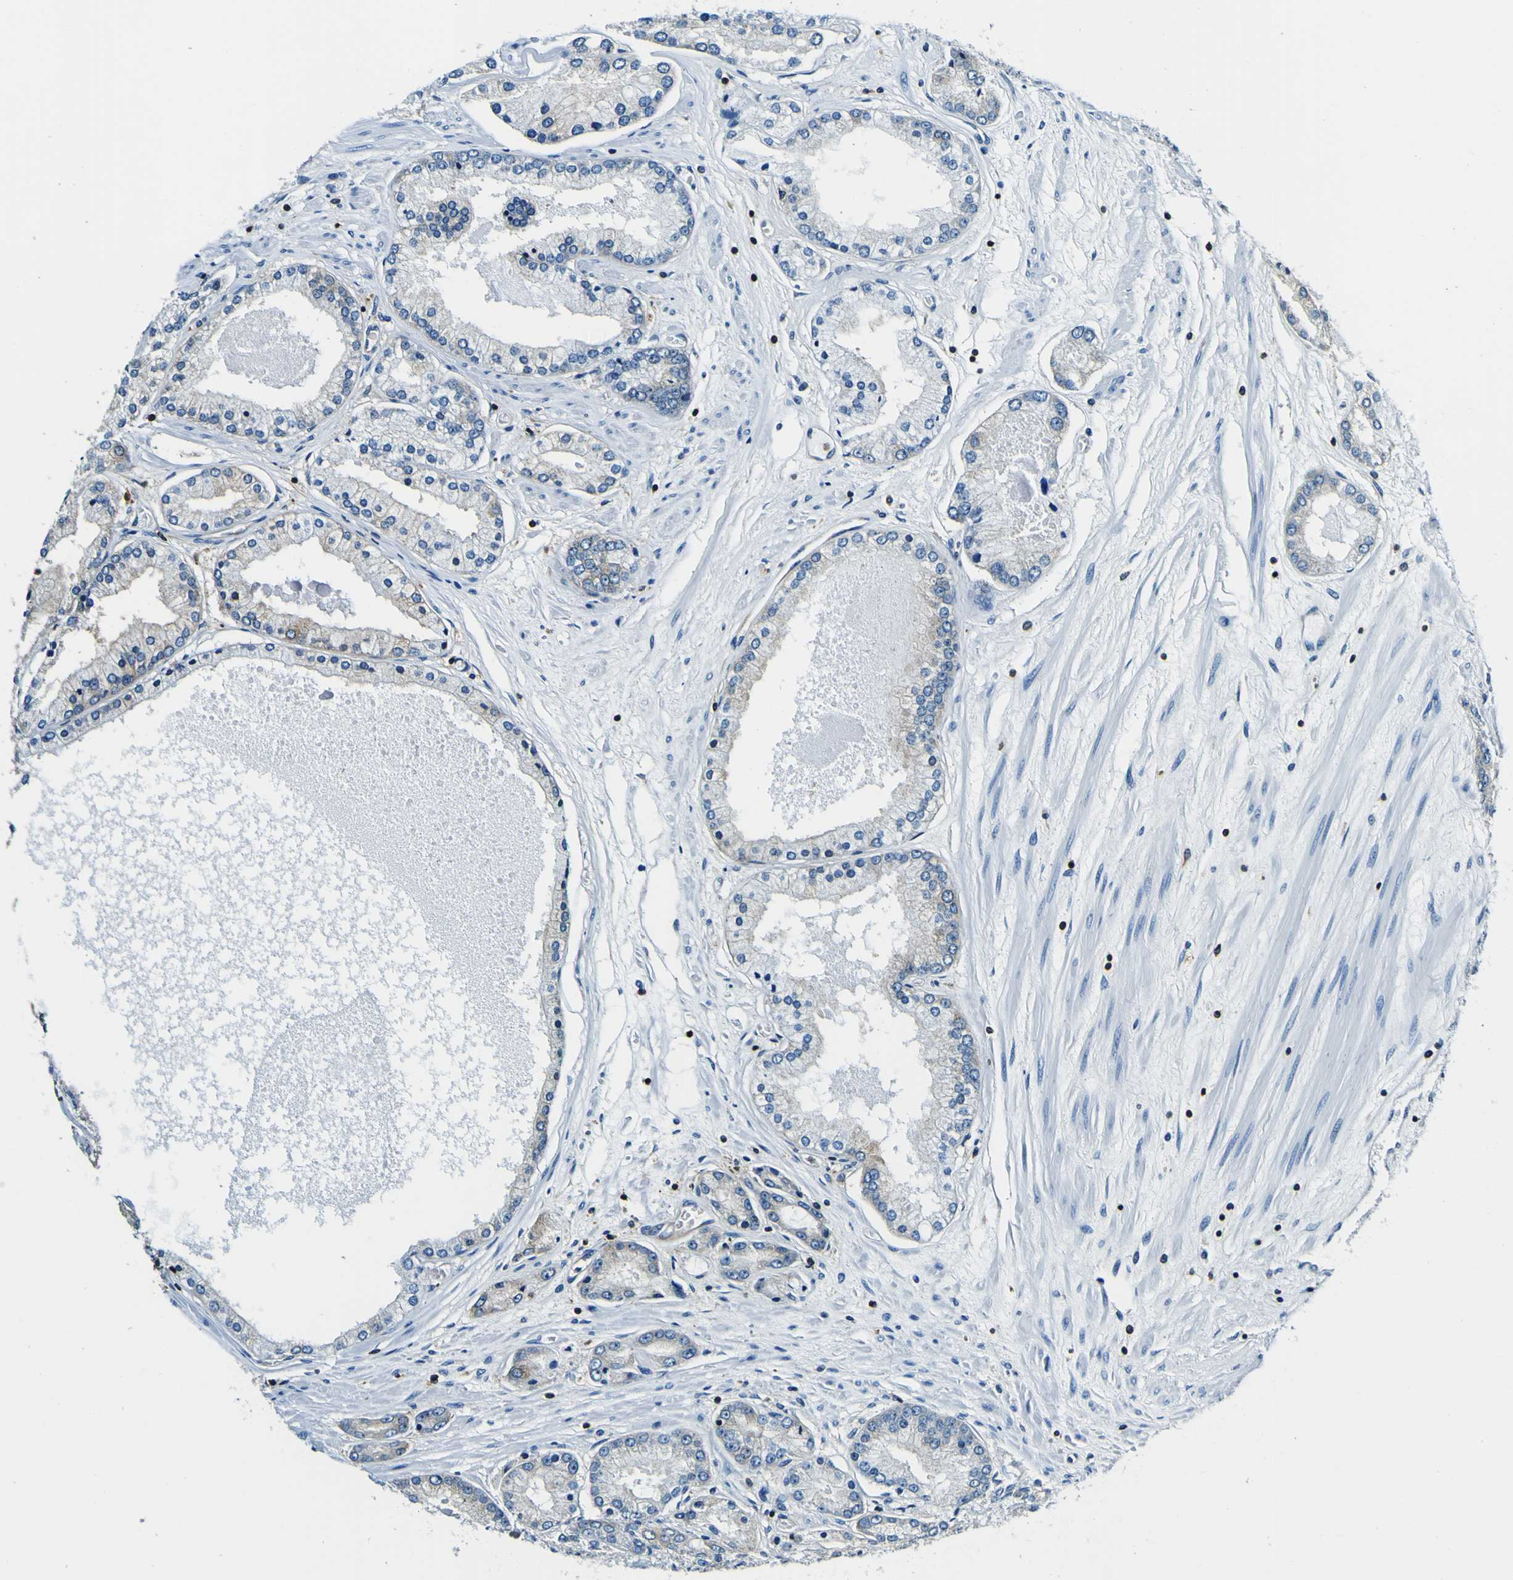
{"staining": {"intensity": "moderate", "quantity": "25%-75%", "location": "cytoplasmic/membranous"}, "tissue": "prostate cancer", "cell_type": "Tumor cells", "image_type": "cancer", "snomed": [{"axis": "morphology", "description": "Adenocarcinoma, High grade"}, {"axis": "topography", "description": "Prostate"}], "caption": "This is an image of immunohistochemistry staining of prostate high-grade adenocarcinoma, which shows moderate expression in the cytoplasmic/membranous of tumor cells.", "gene": "RHOT2", "patient": {"sex": "male", "age": 59}}